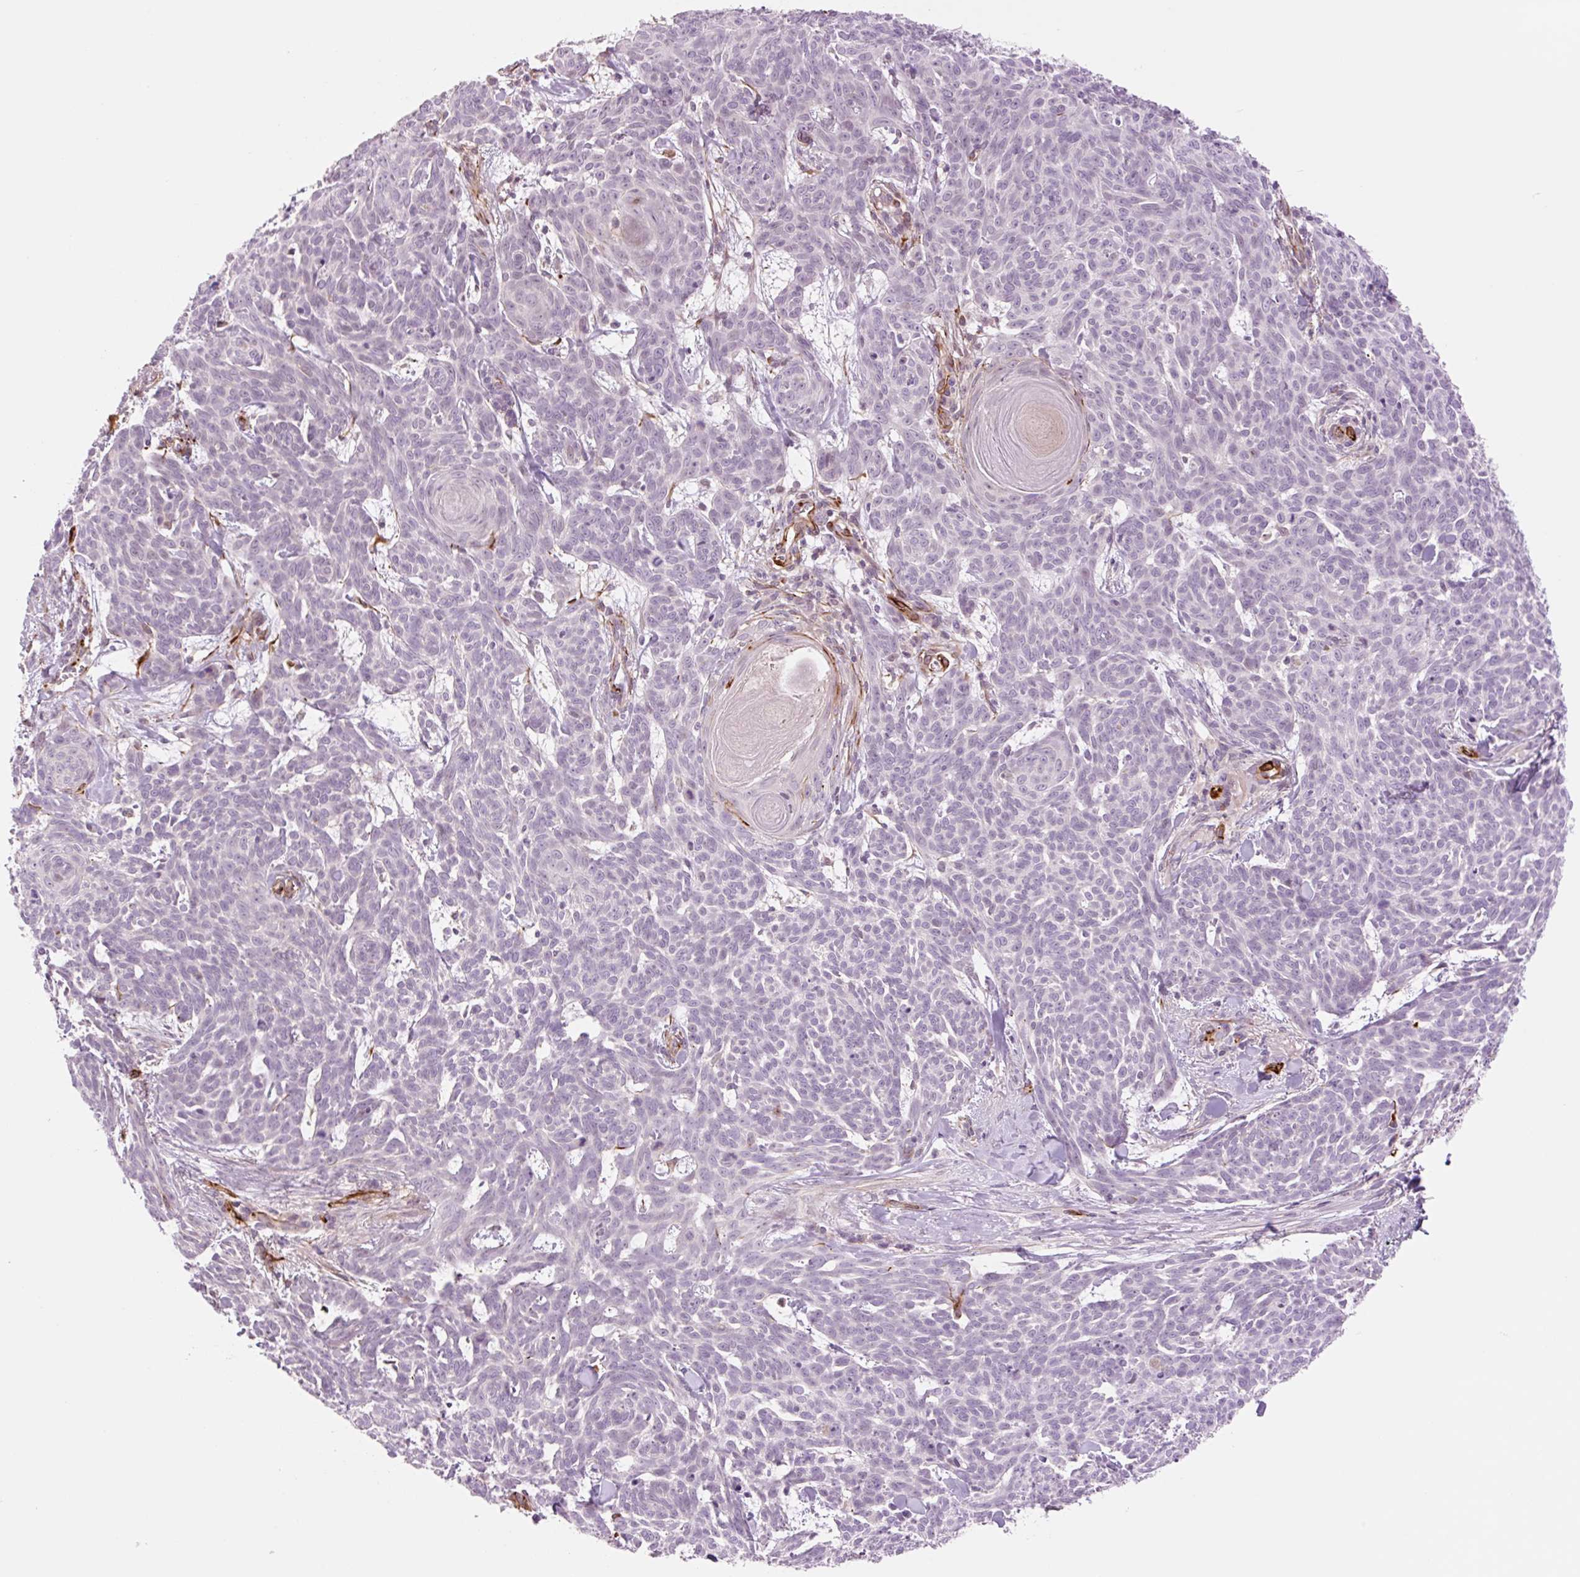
{"staining": {"intensity": "negative", "quantity": "none", "location": "none"}, "tissue": "skin cancer", "cell_type": "Tumor cells", "image_type": "cancer", "snomed": [{"axis": "morphology", "description": "Basal cell carcinoma"}, {"axis": "topography", "description": "Skin"}], "caption": "Immunohistochemical staining of skin basal cell carcinoma exhibits no significant positivity in tumor cells. (DAB (3,3'-diaminobenzidine) immunohistochemistry (IHC) visualized using brightfield microscopy, high magnification).", "gene": "ZFYVE21", "patient": {"sex": "female", "age": 93}}